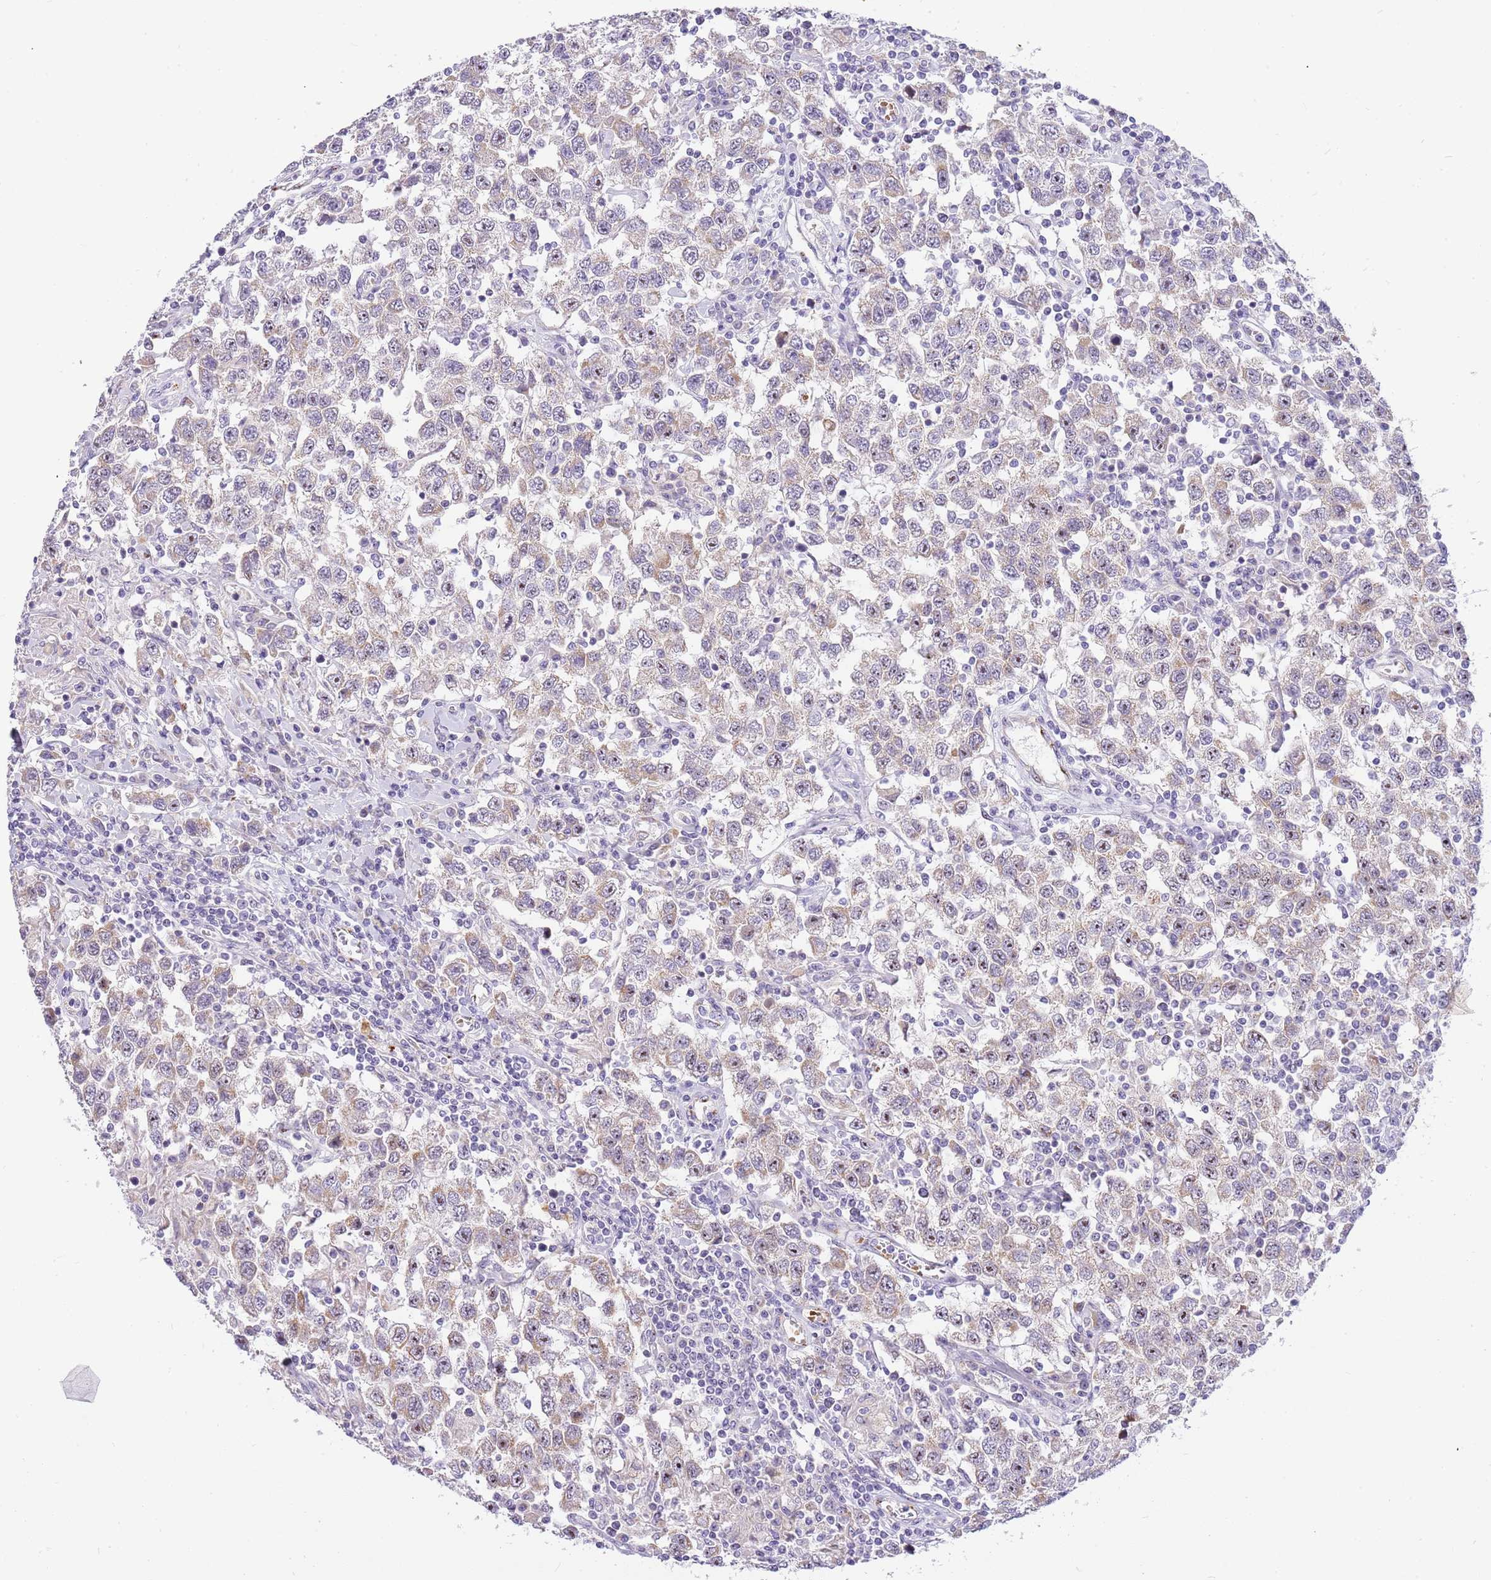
{"staining": {"intensity": "weak", "quantity": ">75%", "location": "cytoplasmic/membranous"}, "tissue": "testis cancer", "cell_type": "Tumor cells", "image_type": "cancer", "snomed": [{"axis": "morphology", "description": "Seminoma, NOS"}, {"axis": "topography", "description": "Testis"}], "caption": "Immunohistochemistry photomicrograph of human testis cancer (seminoma) stained for a protein (brown), which exhibits low levels of weak cytoplasmic/membranous expression in approximately >75% of tumor cells.", "gene": "DNAJA3", "patient": {"sex": "male", "age": 41}}